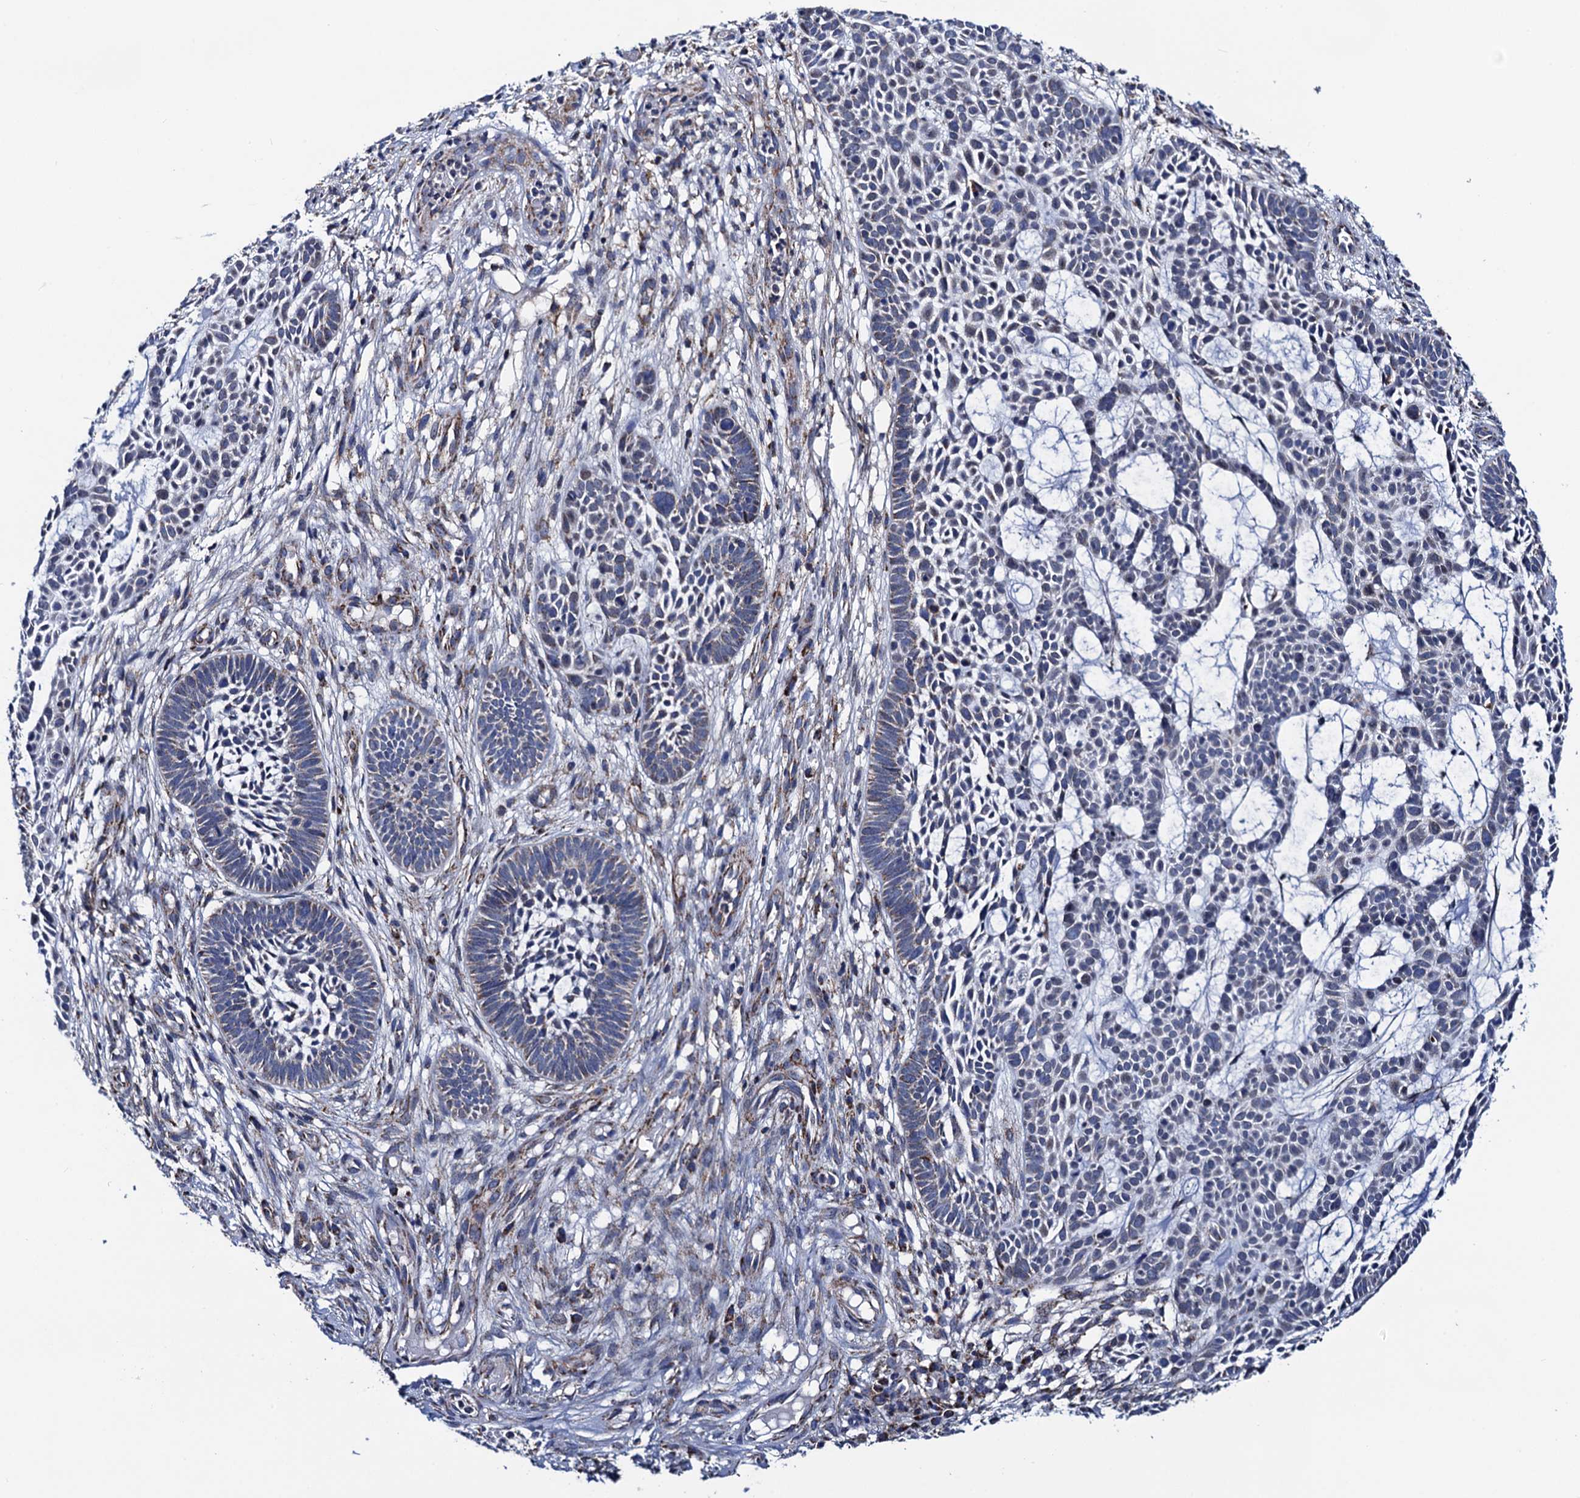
{"staining": {"intensity": "negative", "quantity": "none", "location": "none"}, "tissue": "skin cancer", "cell_type": "Tumor cells", "image_type": "cancer", "snomed": [{"axis": "morphology", "description": "Basal cell carcinoma"}, {"axis": "topography", "description": "Skin"}], "caption": "Skin cancer was stained to show a protein in brown. There is no significant expression in tumor cells.", "gene": "PTCD3", "patient": {"sex": "male", "age": 89}}